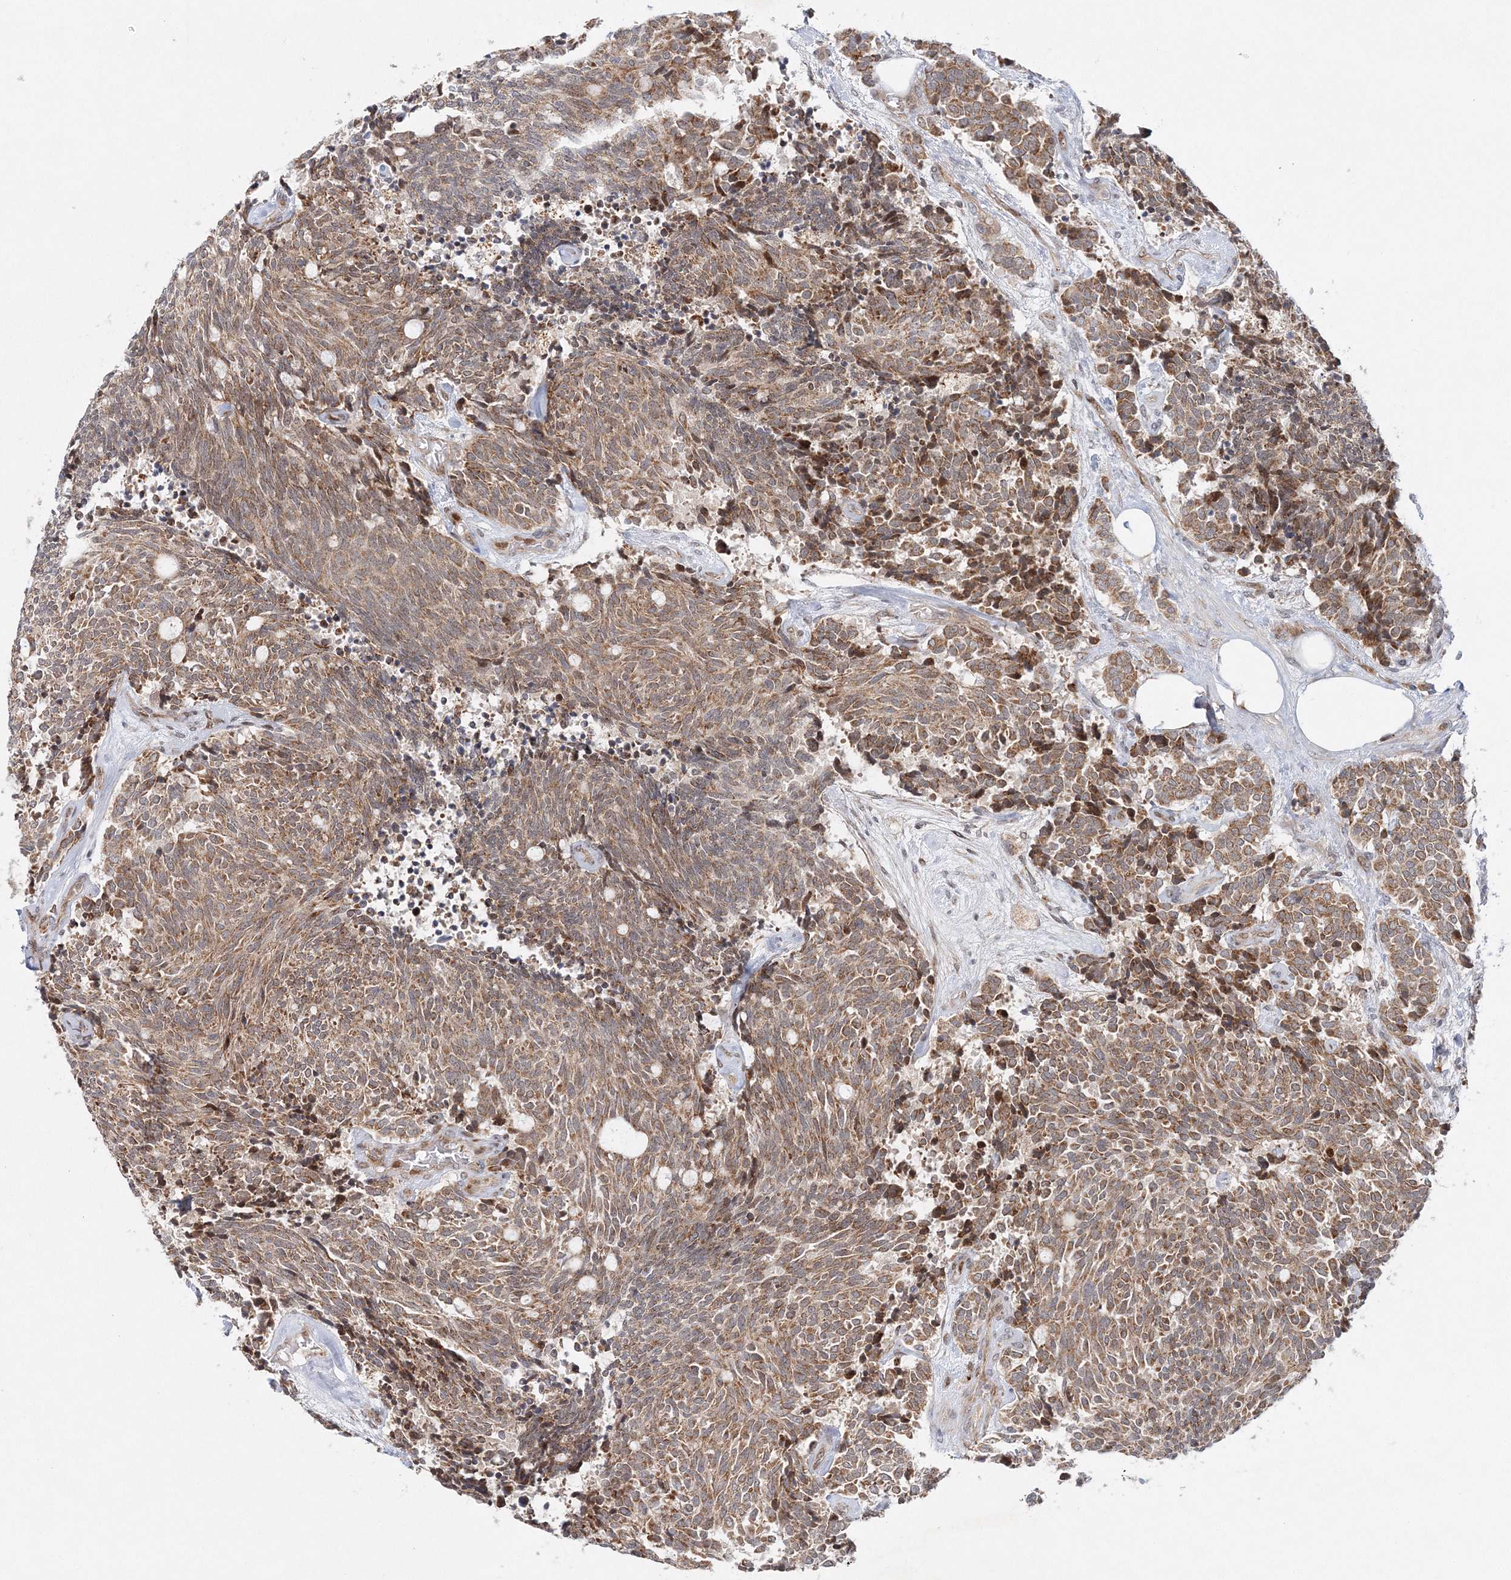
{"staining": {"intensity": "moderate", "quantity": ">75%", "location": "cytoplasmic/membranous"}, "tissue": "carcinoid", "cell_type": "Tumor cells", "image_type": "cancer", "snomed": [{"axis": "morphology", "description": "Carcinoid, malignant, NOS"}, {"axis": "topography", "description": "Pancreas"}], "caption": "A histopathology image showing moderate cytoplasmic/membranous positivity in approximately >75% of tumor cells in carcinoid, as visualized by brown immunohistochemical staining.", "gene": "RAB11FIP2", "patient": {"sex": "female", "age": 54}}